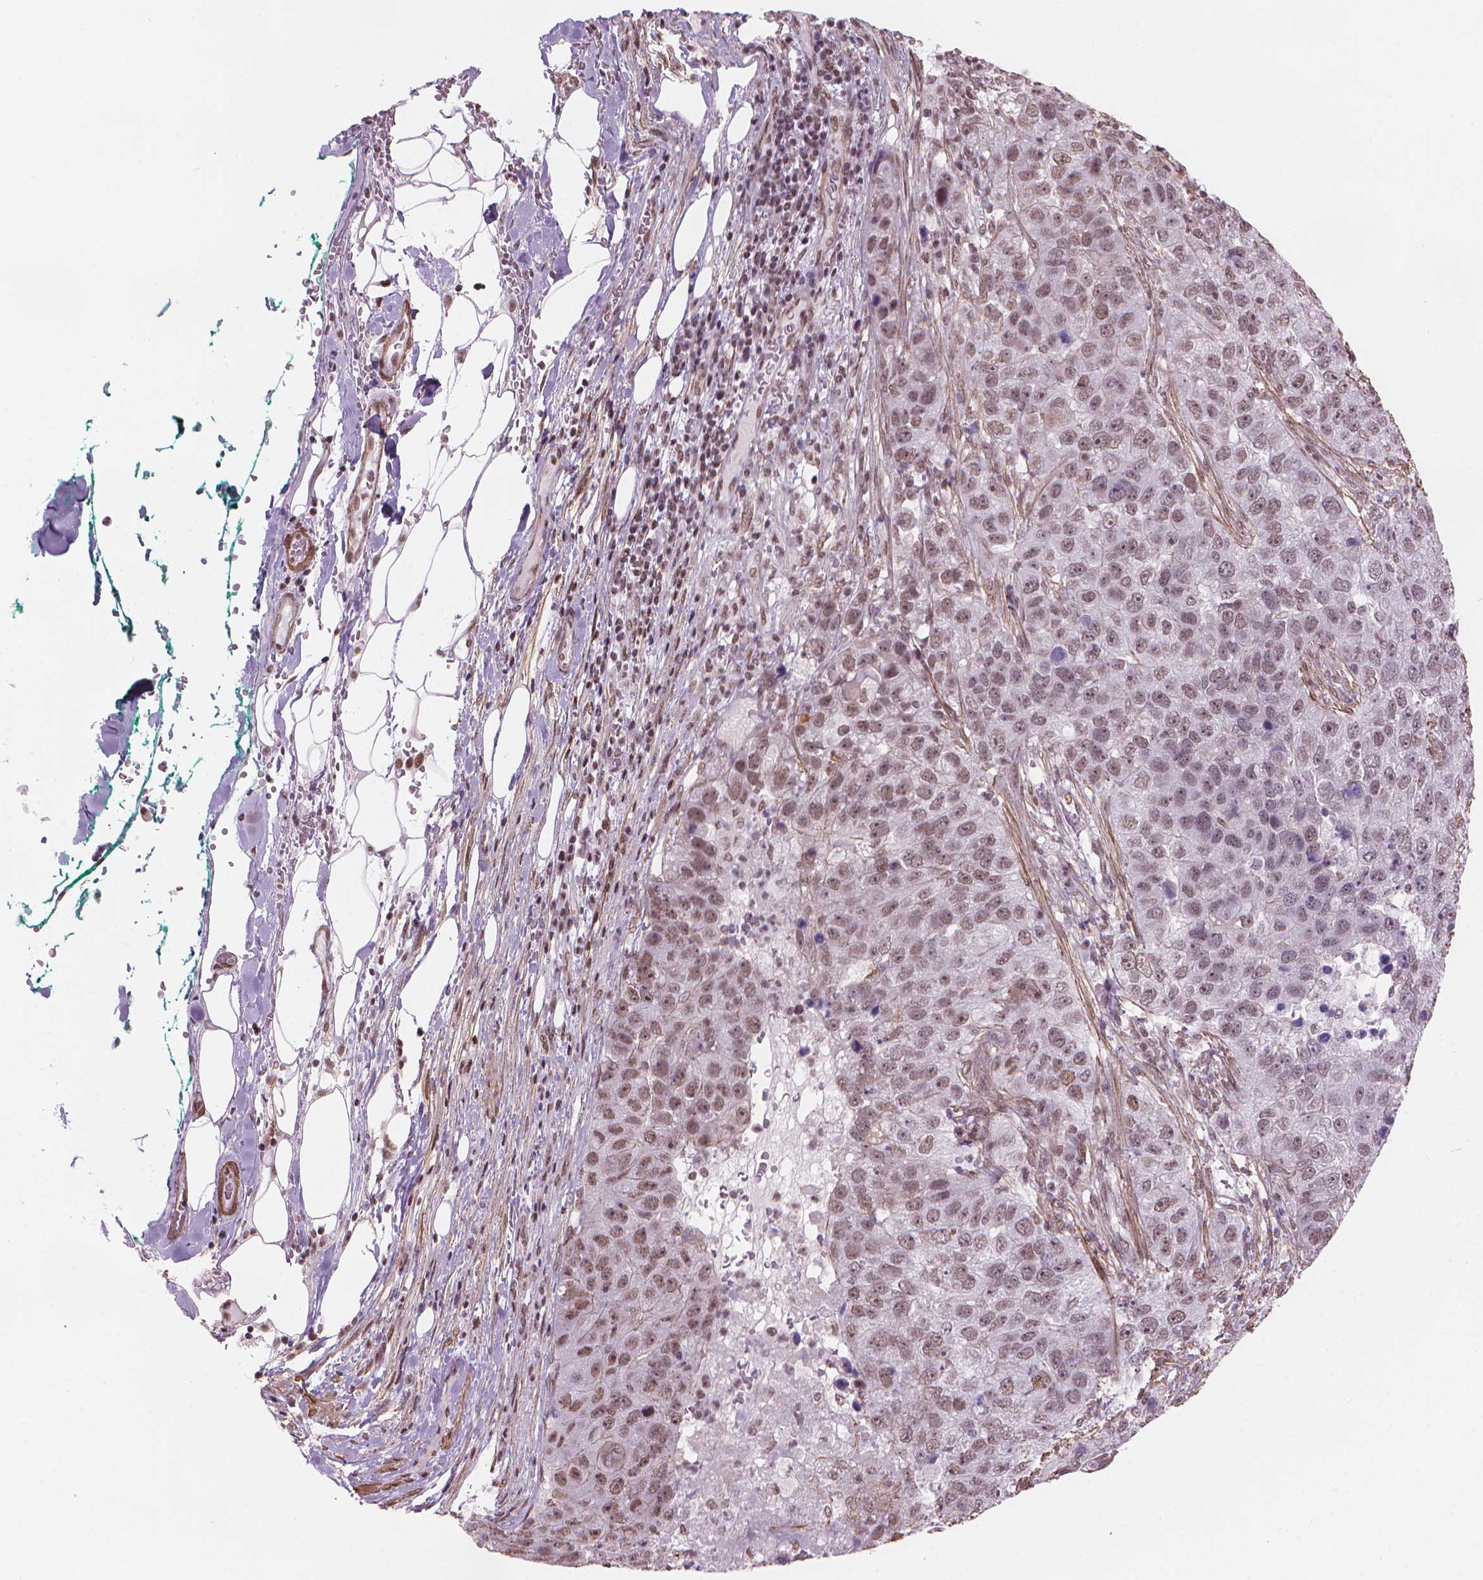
{"staining": {"intensity": "weak", "quantity": "25%-75%", "location": "nuclear"}, "tissue": "pancreatic cancer", "cell_type": "Tumor cells", "image_type": "cancer", "snomed": [{"axis": "morphology", "description": "Adenocarcinoma, NOS"}, {"axis": "topography", "description": "Pancreas"}], "caption": "A brown stain highlights weak nuclear expression of a protein in human pancreatic cancer (adenocarcinoma) tumor cells.", "gene": "HOXD4", "patient": {"sex": "female", "age": 61}}